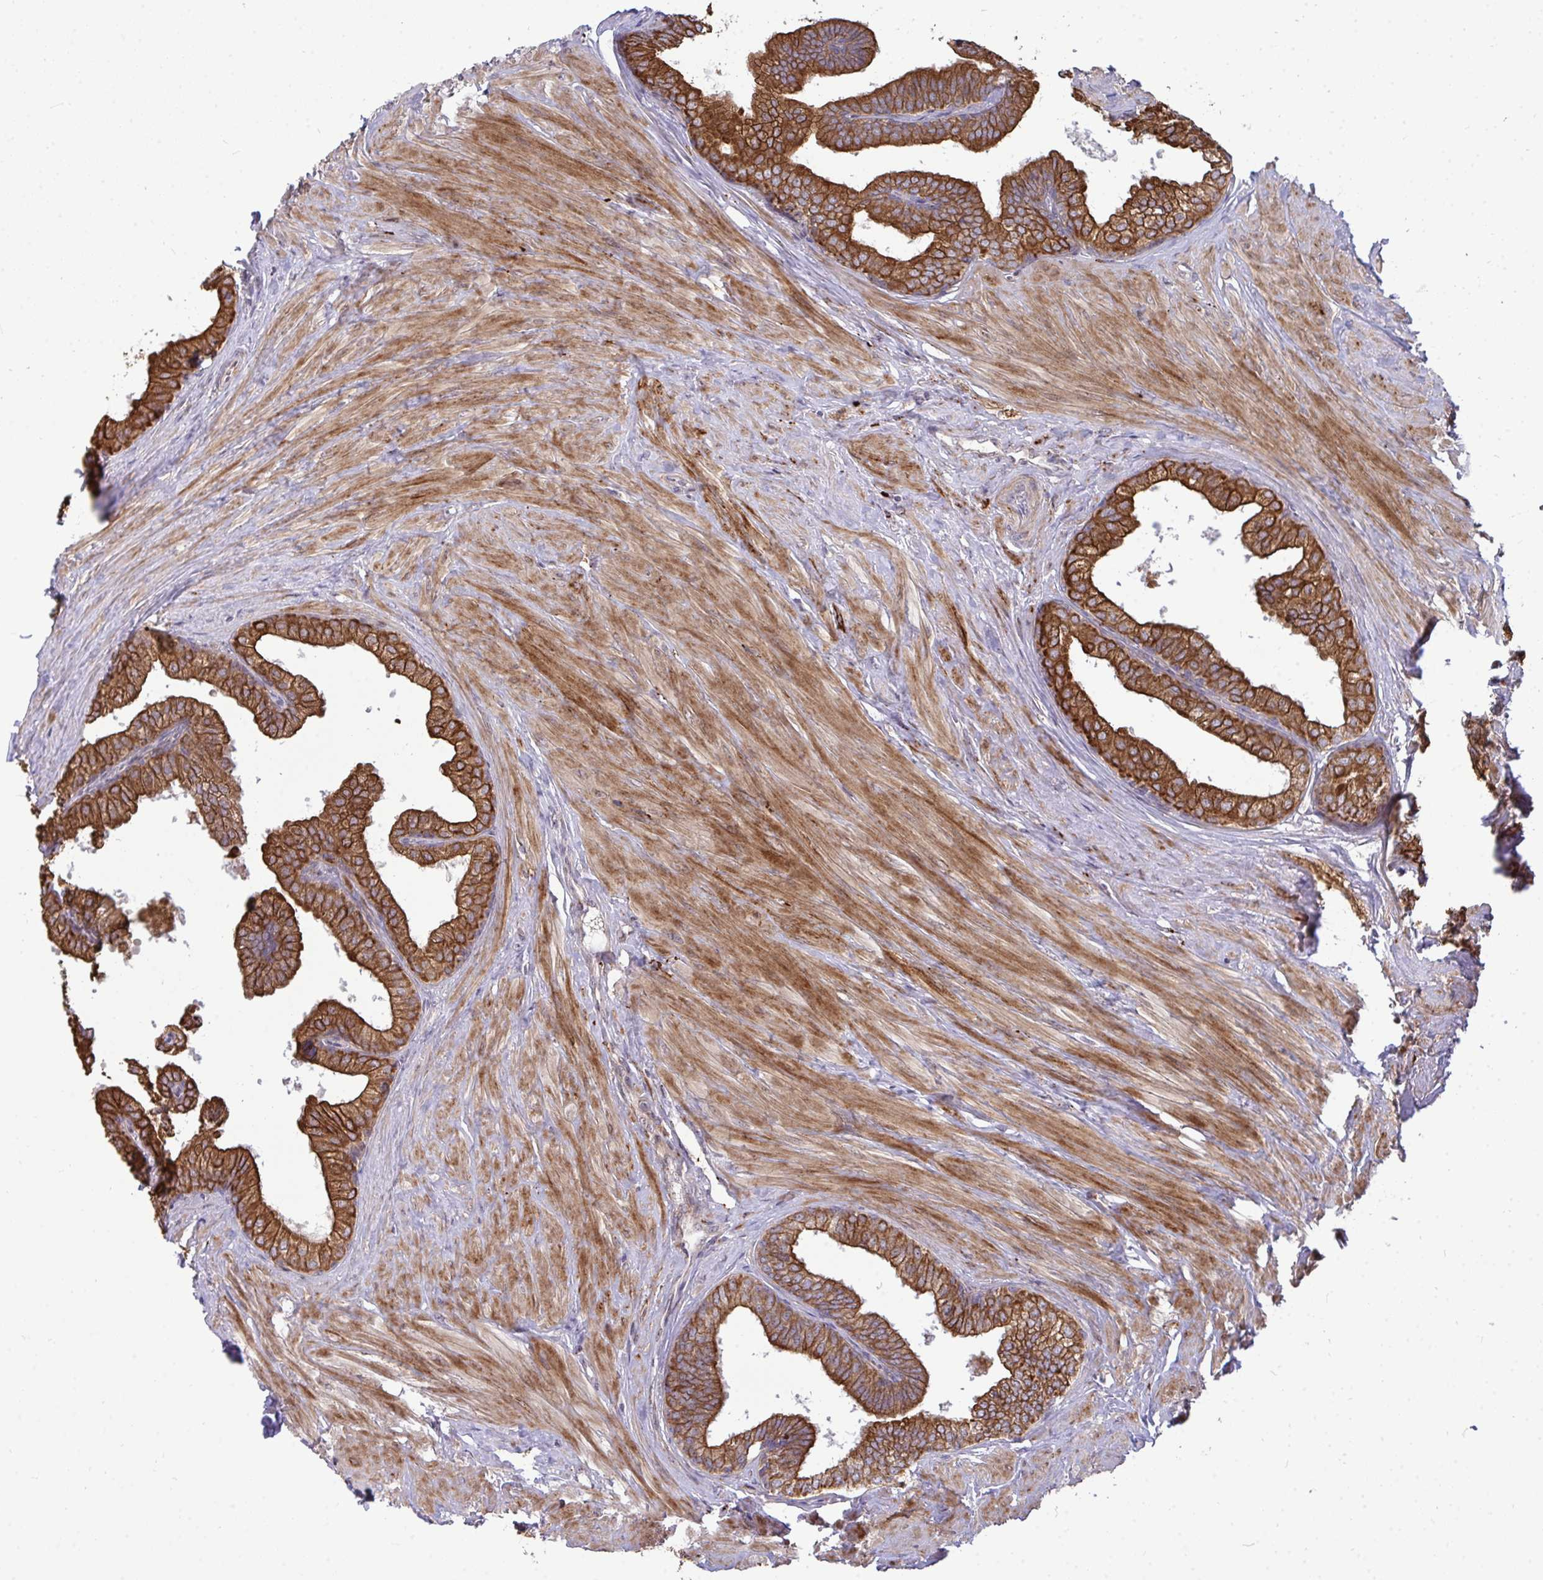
{"staining": {"intensity": "strong", "quantity": ">75%", "location": "cytoplasmic/membranous"}, "tissue": "prostate", "cell_type": "Glandular cells", "image_type": "normal", "snomed": [{"axis": "morphology", "description": "Normal tissue, NOS"}, {"axis": "topography", "description": "Prostate"}, {"axis": "topography", "description": "Peripheral nerve tissue"}], "caption": "A photomicrograph showing strong cytoplasmic/membranous positivity in about >75% of glandular cells in benign prostate, as visualized by brown immunohistochemical staining.", "gene": "TRIM44", "patient": {"sex": "male", "age": 55}}